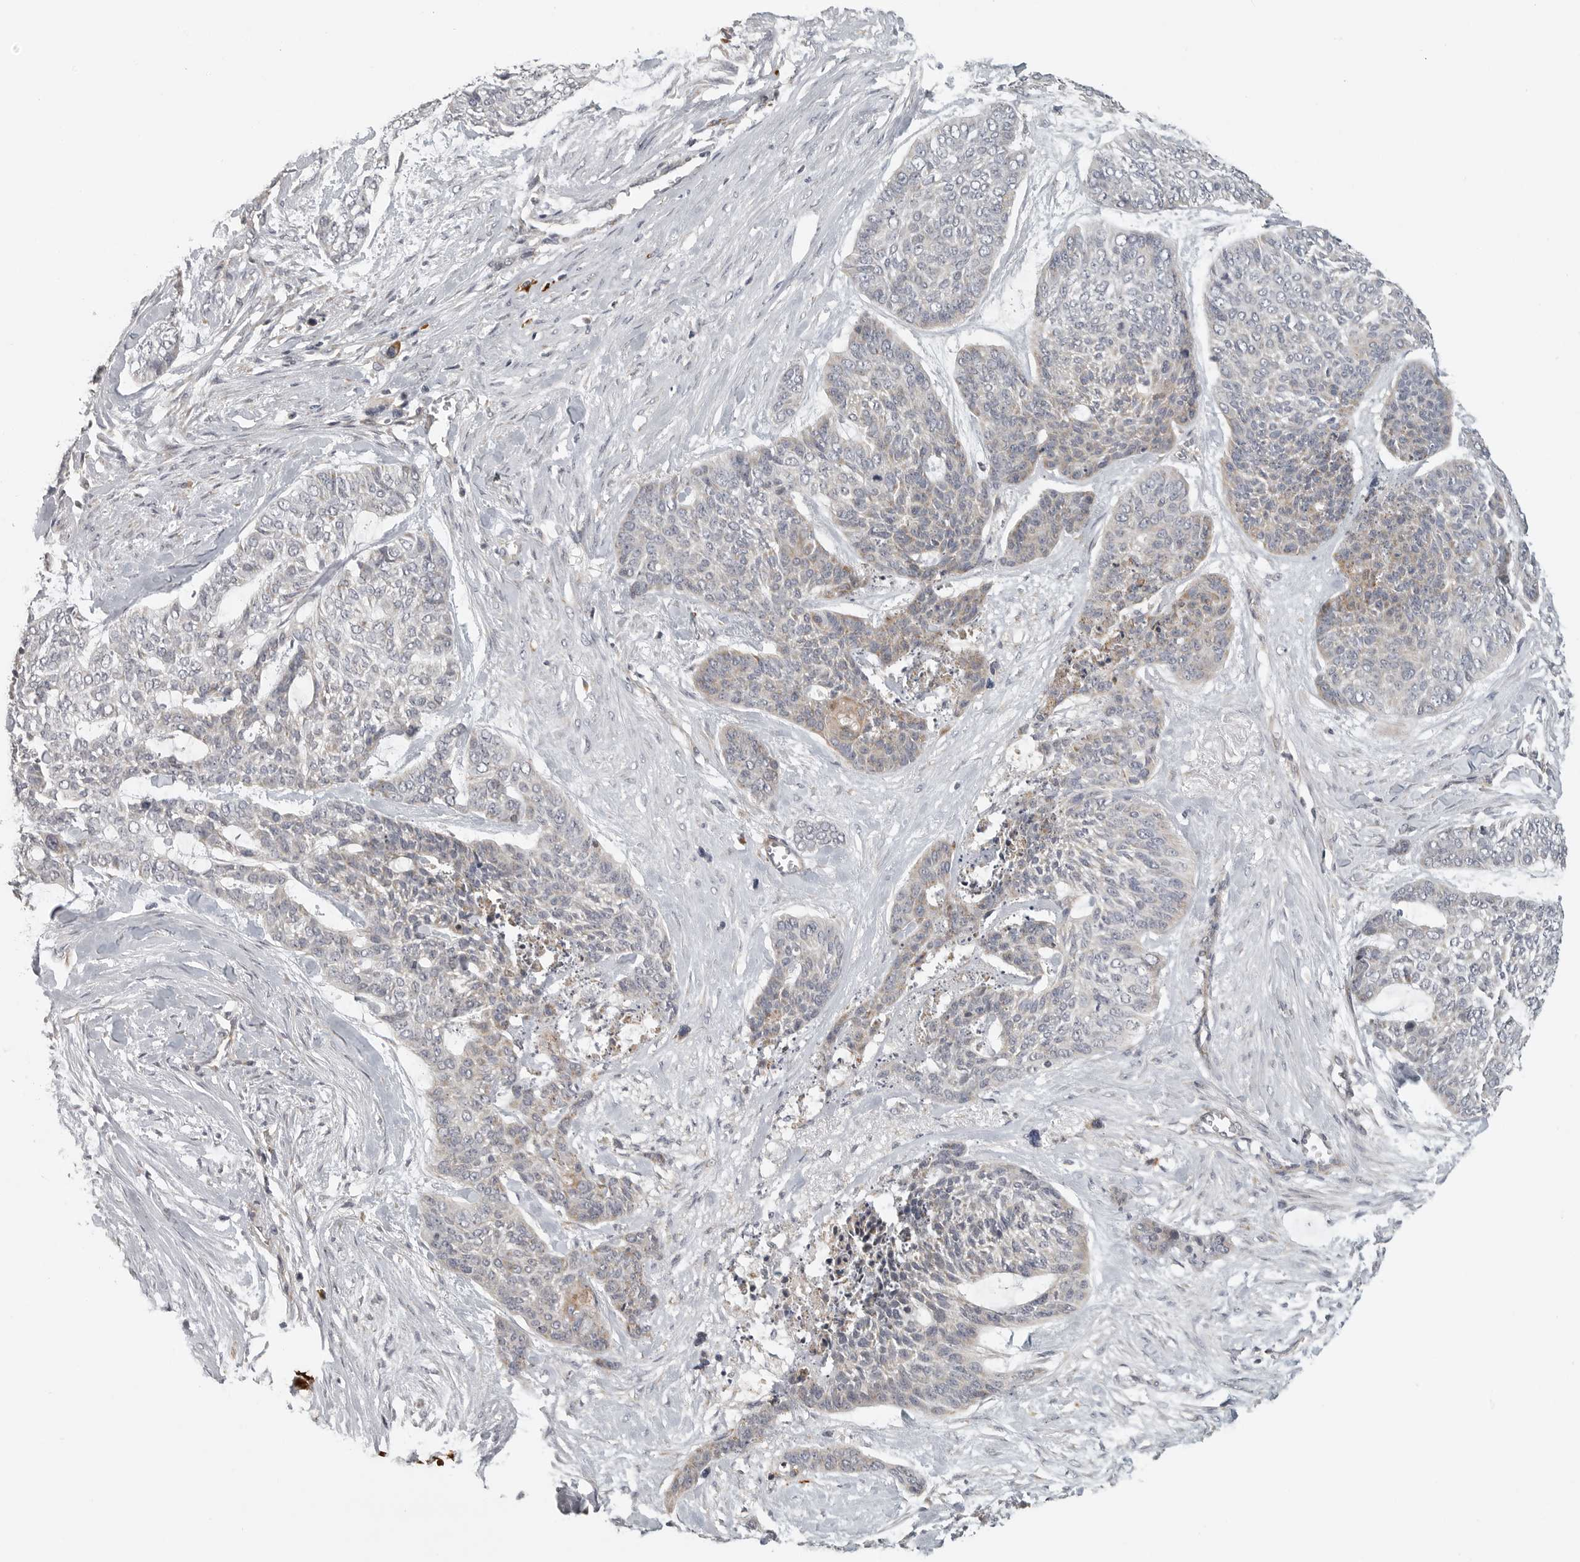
{"staining": {"intensity": "negative", "quantity": "none", "location": "none"}, "tissue": "skin cancer", "cell_type": "Tumor cells", "image_type": "cancer", "snomed": [{"axis": "morphology", "description": "Basal cell carcinoma"}, {"axis": "topography", "description": "Skin"}], "caption": "Immunohistochemistry (IHC) histopathology image of neoplastic tissue: skin cancer stained with DAB reveals no significant protein positivity in tumor cells.", "gene": "RXFP3", "patient": {"sex": "female", "age": 64}}